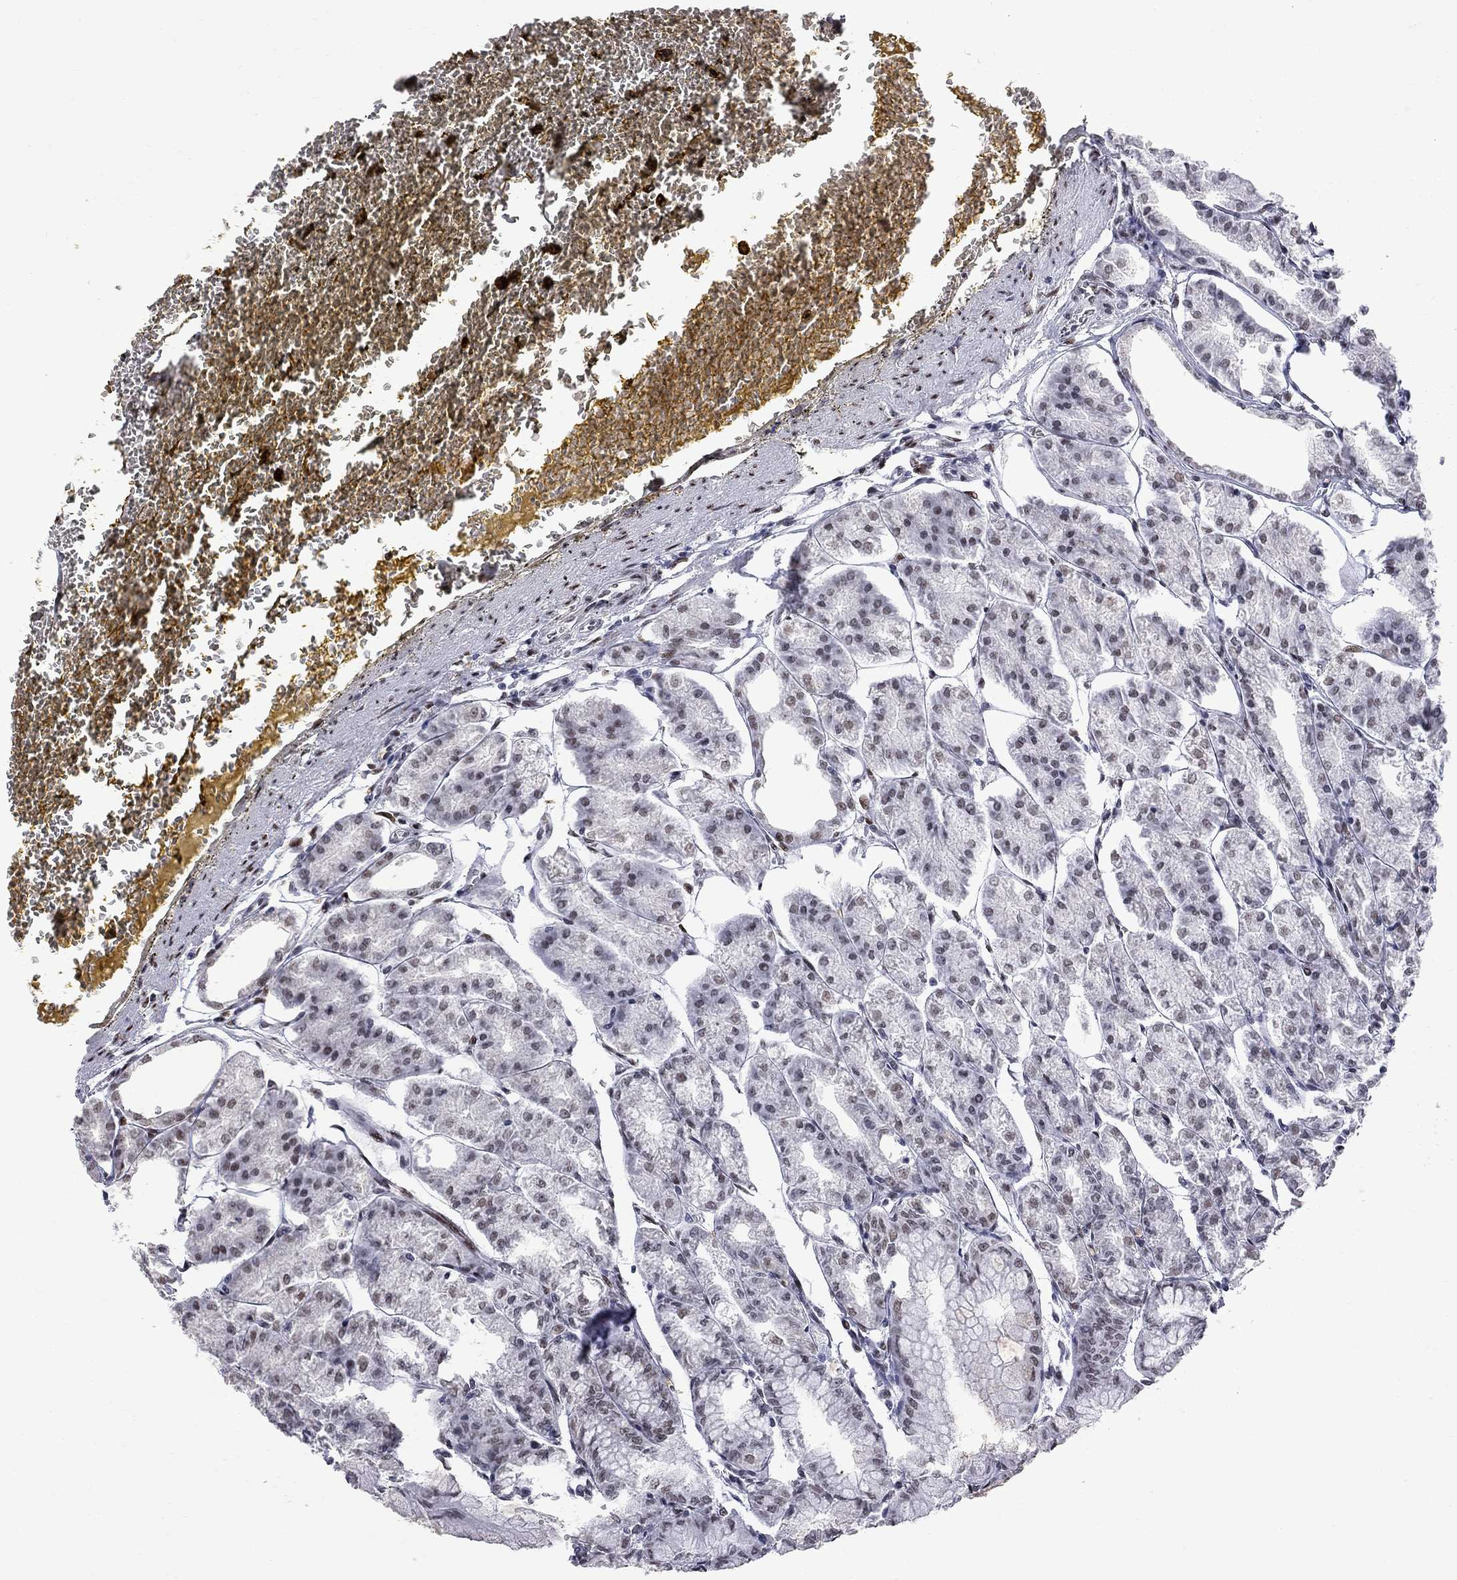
{"staining": {"intensity": "moderate", "quantity": "<25%", "location": "nuclear"}, "tissue": "stomach", "cell_type": "Glandular cells", "image_type": "normal", "snomed": [{"axis": "morphology", "description": "Normal tissue, NOS"}, {"axis": "topography", "description": "Stomach, lower"}], "caption": "Protein staining of unremarkable stomach displays moderate nuclear staining in about <25% of glandular cells.", "gene": "ZBTB47", "patient": {"sex": "male", "age": 71}}